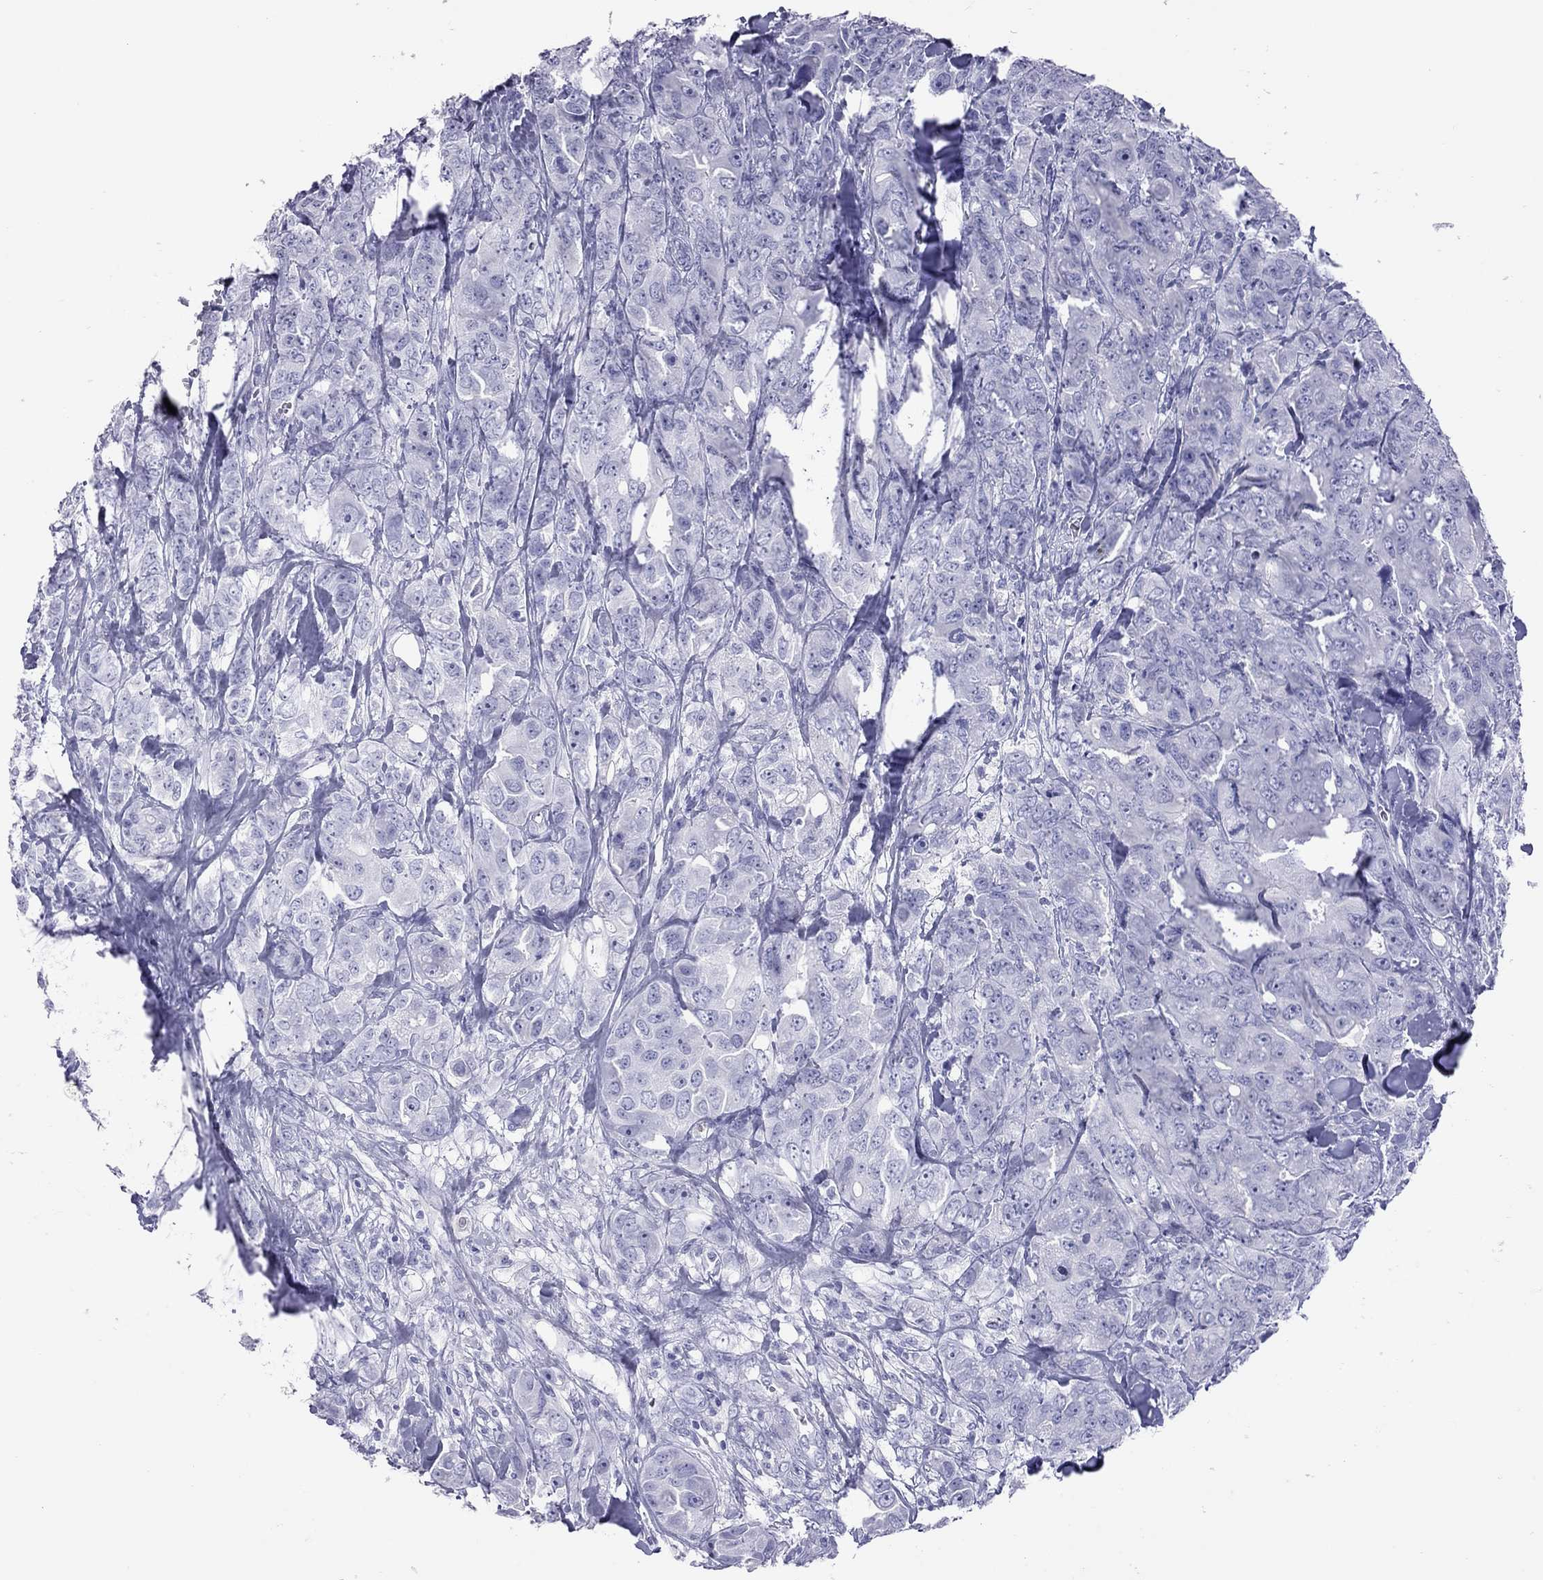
{"staining": {"intensity": "negative", "quantity": "none", "location": "none"}, "tissue": "breast cancer", "cell_type": "Tumor cells", "image_type": "cancer", "snomed": [{"axis": "morphology", "description": "Duct carcinoma"}, {"axis": "topography", "description": "Breast"}], "caption": "This is an IHC micrograph of human breast intraductal carcinoma. There is no expression in tumor cells.", "gene": "STAG3", "patient": {"sex": "female", "age": 43}}